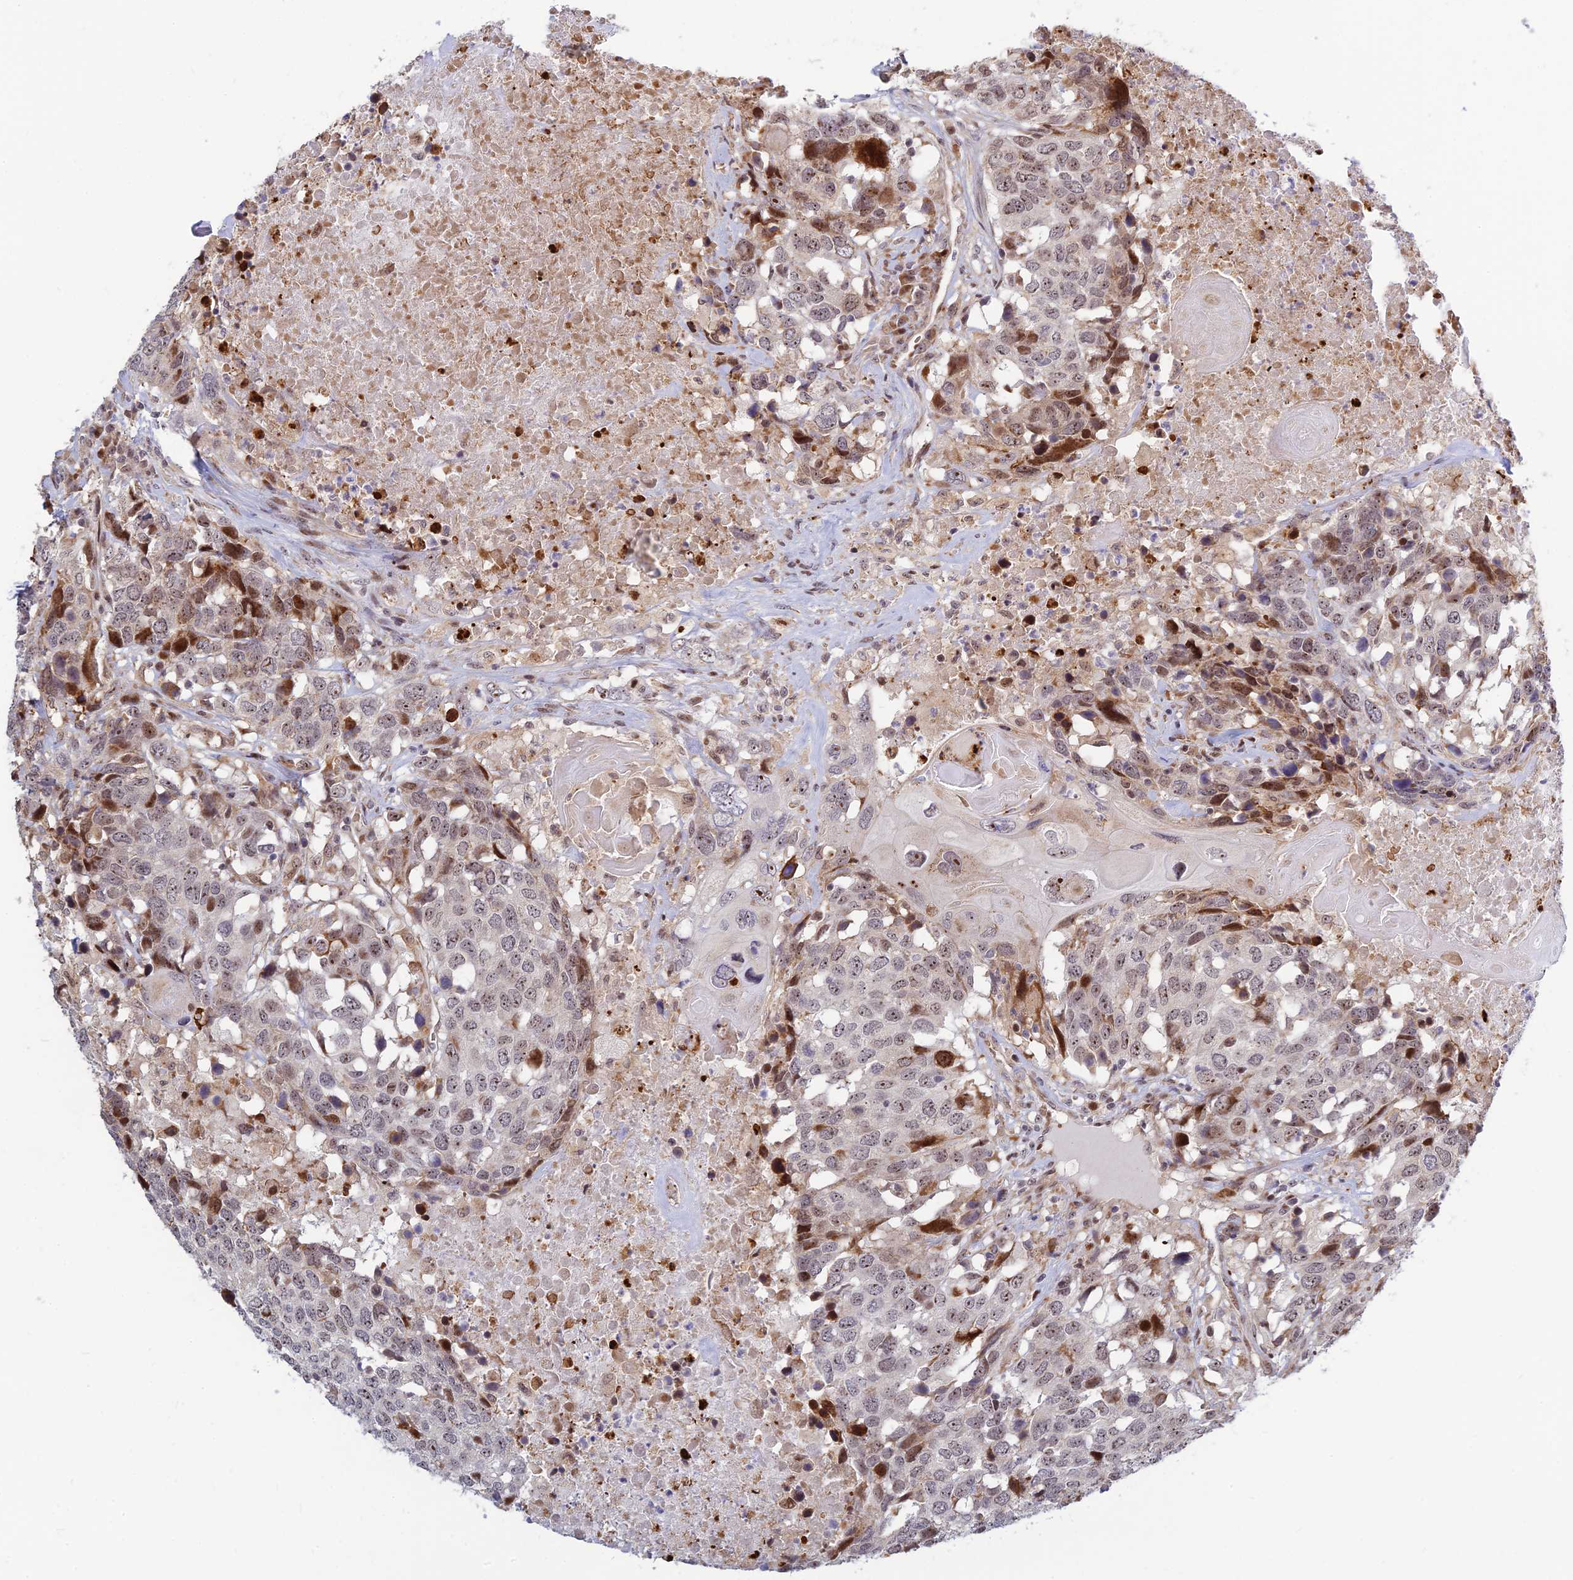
{"staining": {"intensity": "moderate", "quantity": "<25%", "location": "cytoplasmic/membranous,nuclear"}, "tissue": "head and neck cancer", "cell_type": "Tumor cells", "image_type": "cancer", "snomed": [{"axis": "morphology", "description": "Squamous cell carcinoma, NOS"}, {"axis": "topography", "description": "Head-Neck"}], "caption": "High-magnification brightfield microscopy of head and neck squamous cell carcinoma stained with DAB (brown) and counterstained with hematoxylin (blue). tumor cells exhibit moderate cytoplasmic/membranous and nuclear staining is appreciated in approximately<25% of cells.", "gene": "UFSP2", "patient": {"sex": "male", "age": 66}}